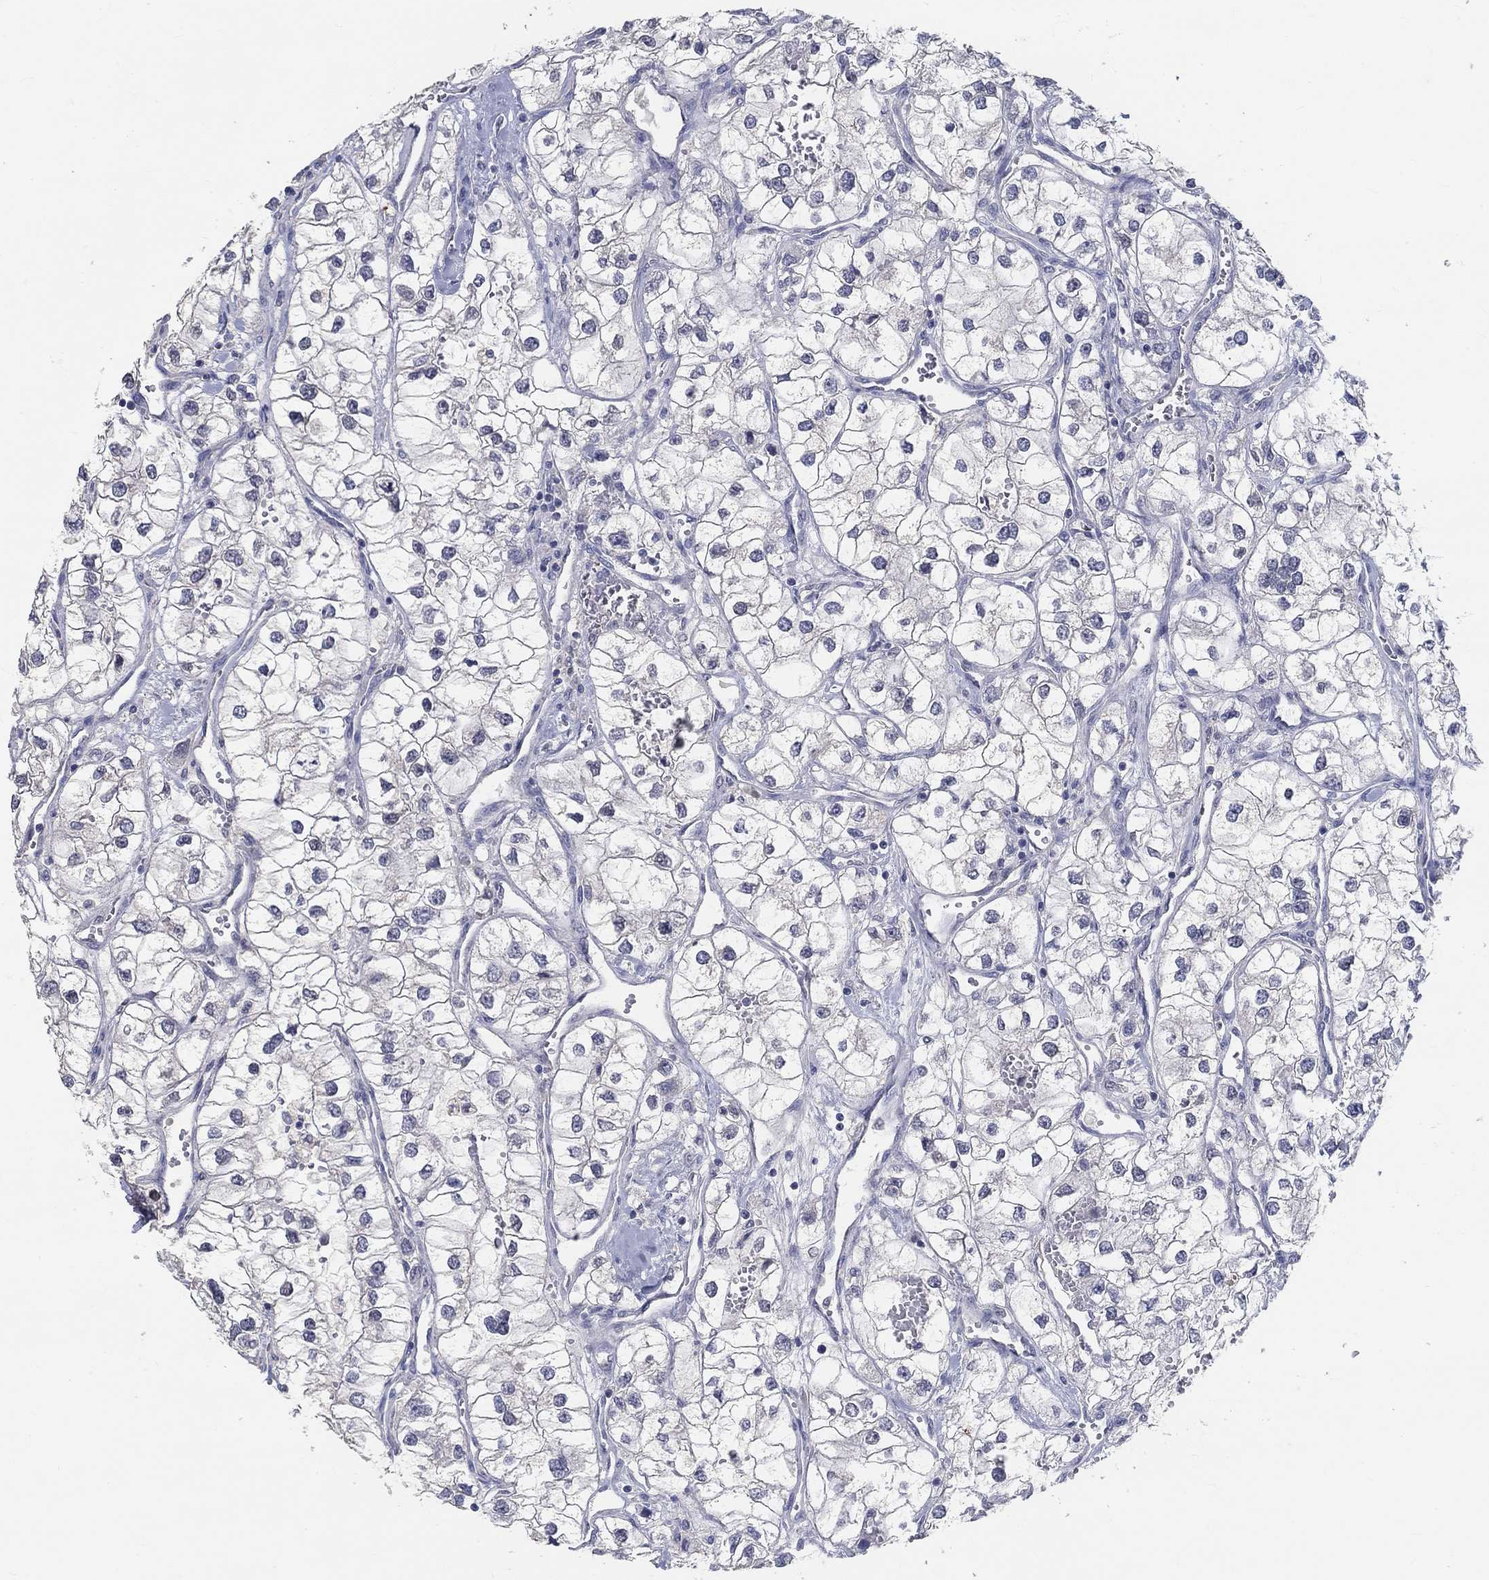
{"staining": {"intensity": "negative", "quantity": "none", "location": "none"}, "tissue": "renal cancer", "cell_type": "Tumor cells", "image_type": "cancer", "snomed": [{"axis": "morphology", "description": "Adenocarcinoma, NOS"}, {"axis": "topography", "description": "Kidney"}], "caption": "Immunohistochemical staining of adenocarcinoma (renal) exhibits no significant expression in tumor cells. (DAB (3,3'-diaminobenzidine) immunohistochemistry (IHC), high magnification).", "gene": "FGF2", "patient": {"sex": "male", "age": 59}}